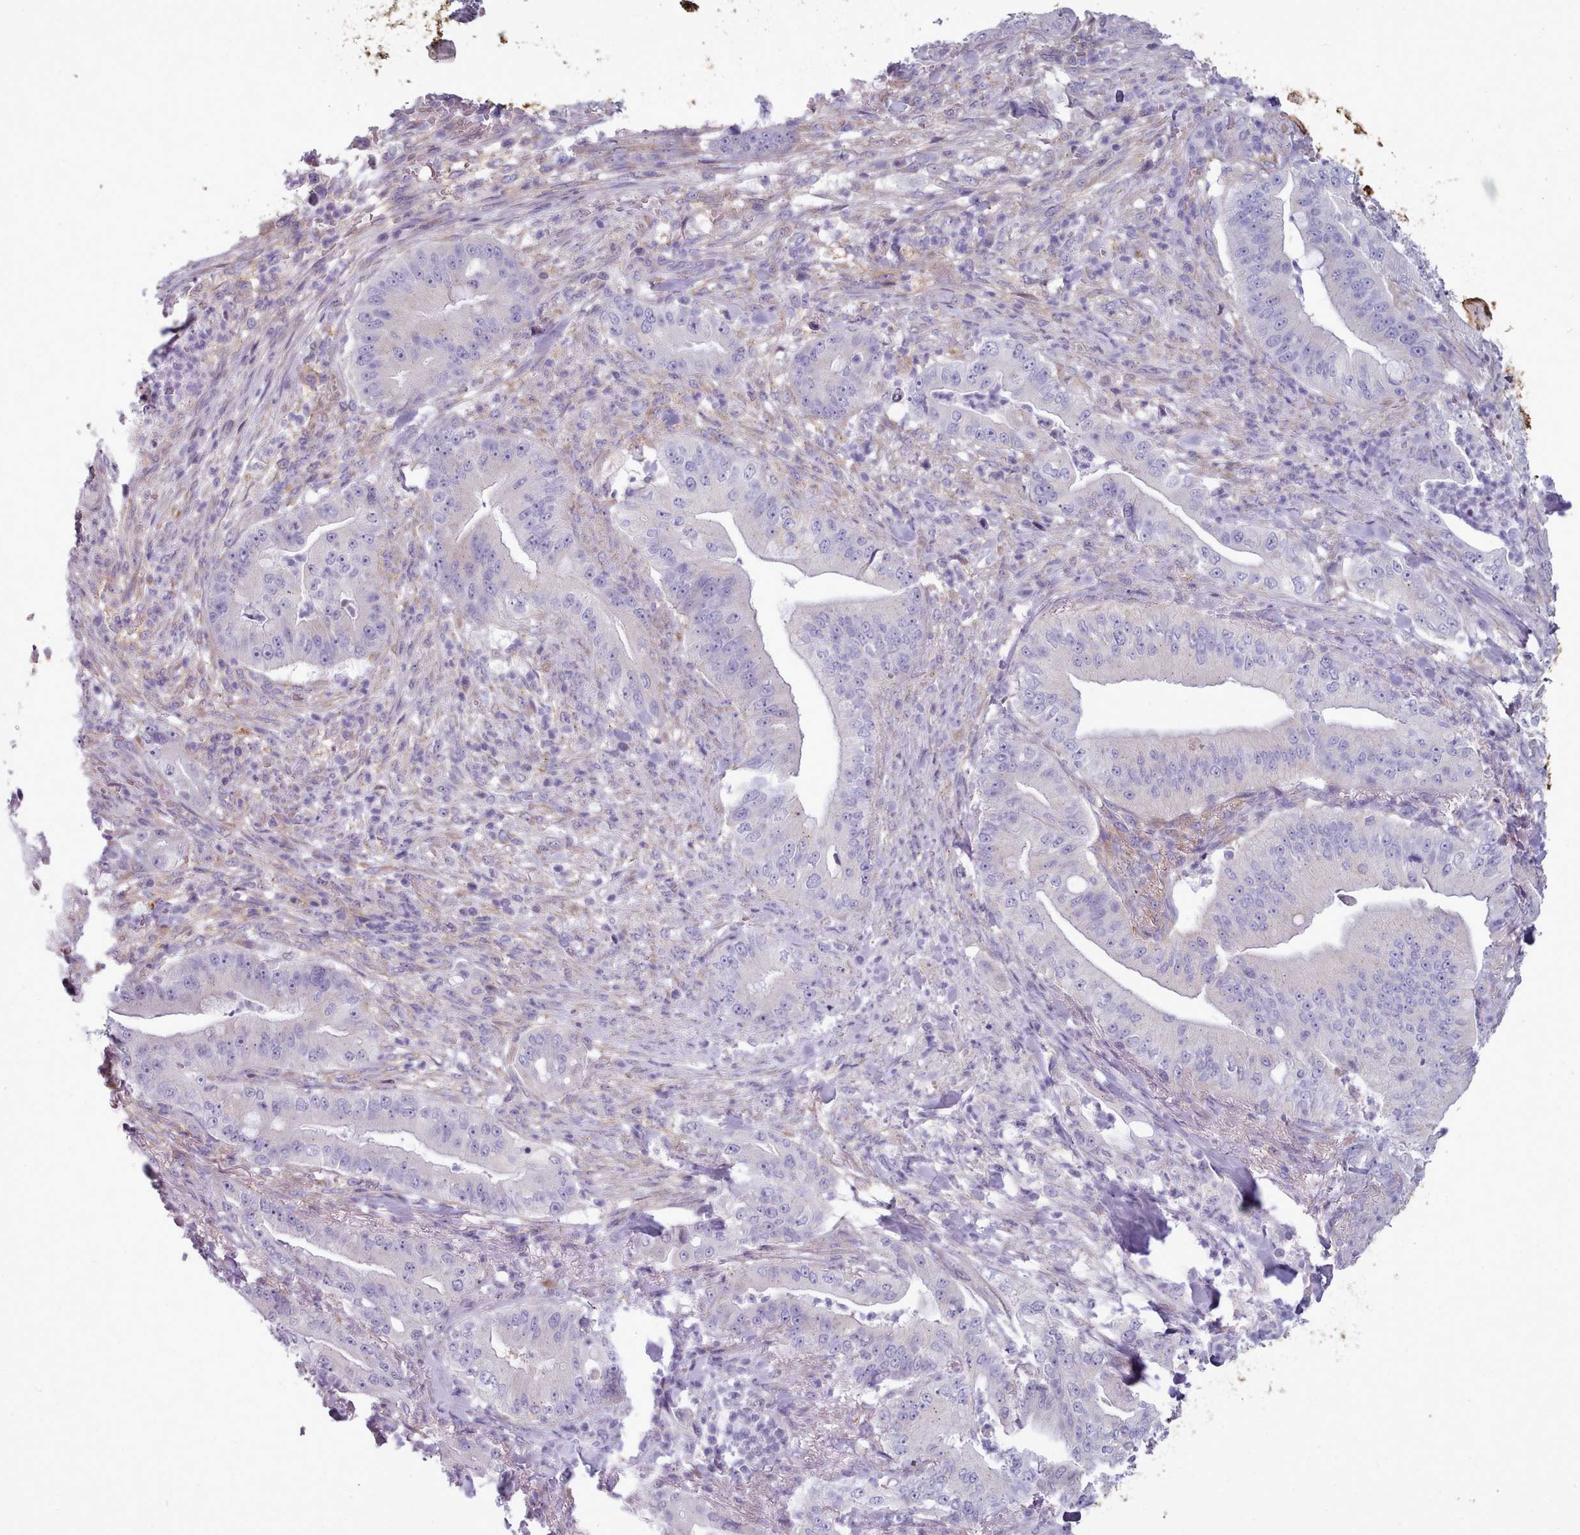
{"staining": {"intensity": "negative", "quantity": "none", "location": "none"}, "tissue": "pancreatic cancer", "cell_type": "Tumor cells", "image_type": "cancer", "snomed": [{"axis": "morphology", "description": "Adenocarcinoma, NOS"}, {"axis": "topography", "description": "Pancreas"}], "caption": "Human adenocarcinoma (pancreatic) stained for a protein using immunohistochemistry exhibits no staining in tumor cells.", "gene": "MYRFL", "patient": {"sex": "male", "age": 71}}